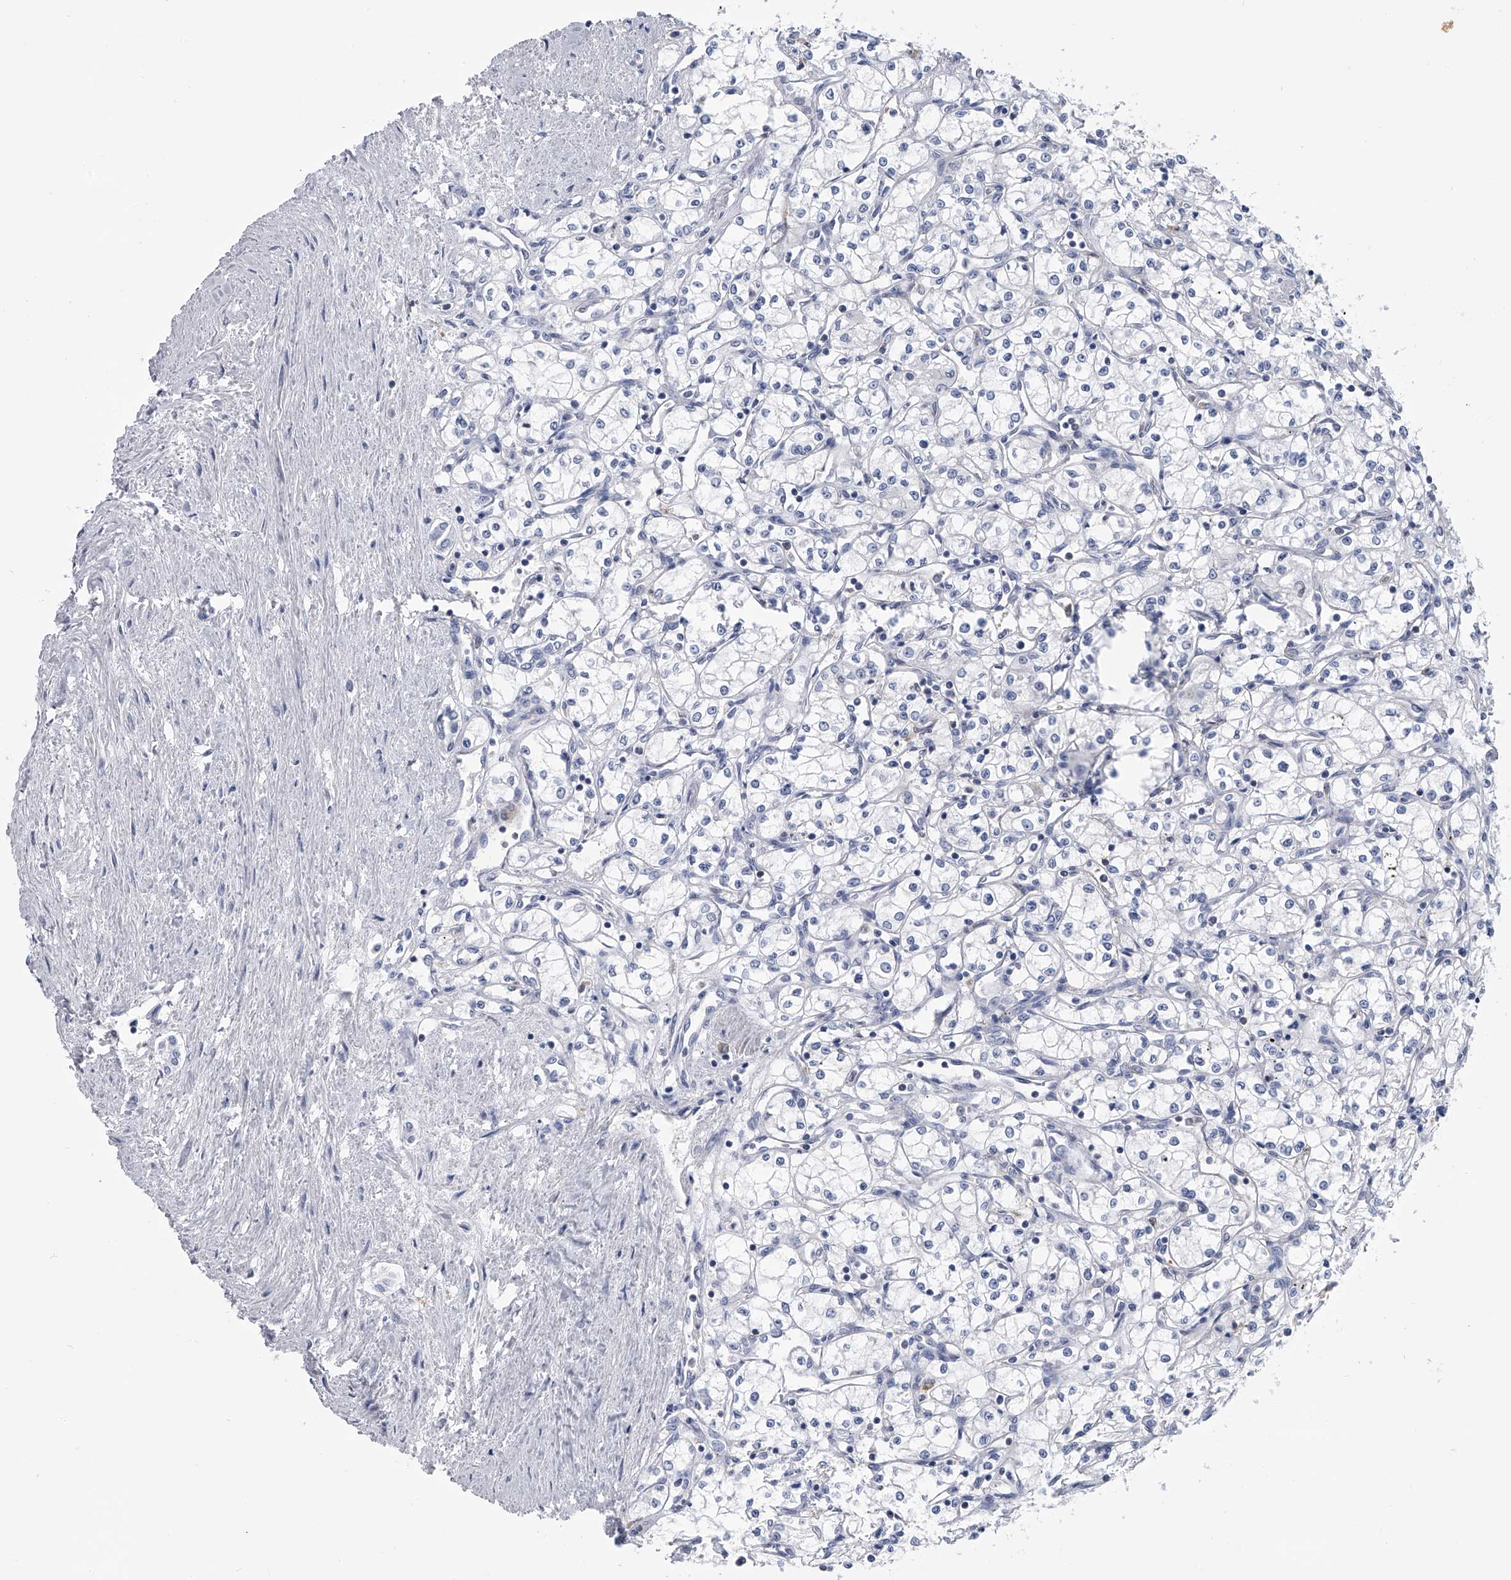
{"staining": {"intensity": "negative", "quantity": "none", "location": "none"}, "tissue": "renal cancer", "cell_type": "Tumor cells", "image_type": "cancer", "snomed": [{"axis": "morphology", "description": "Adenocarcinoma, NOS"}, {"axis": "topography", "description": "Kidney"}], "caption": "Immunohistochemical staining of renal cancer (adenocarcinoma) shows no significant expression in tumor cells.", "gene": "SERPINB9", "patient": {"sex": "male", "age": 59}}